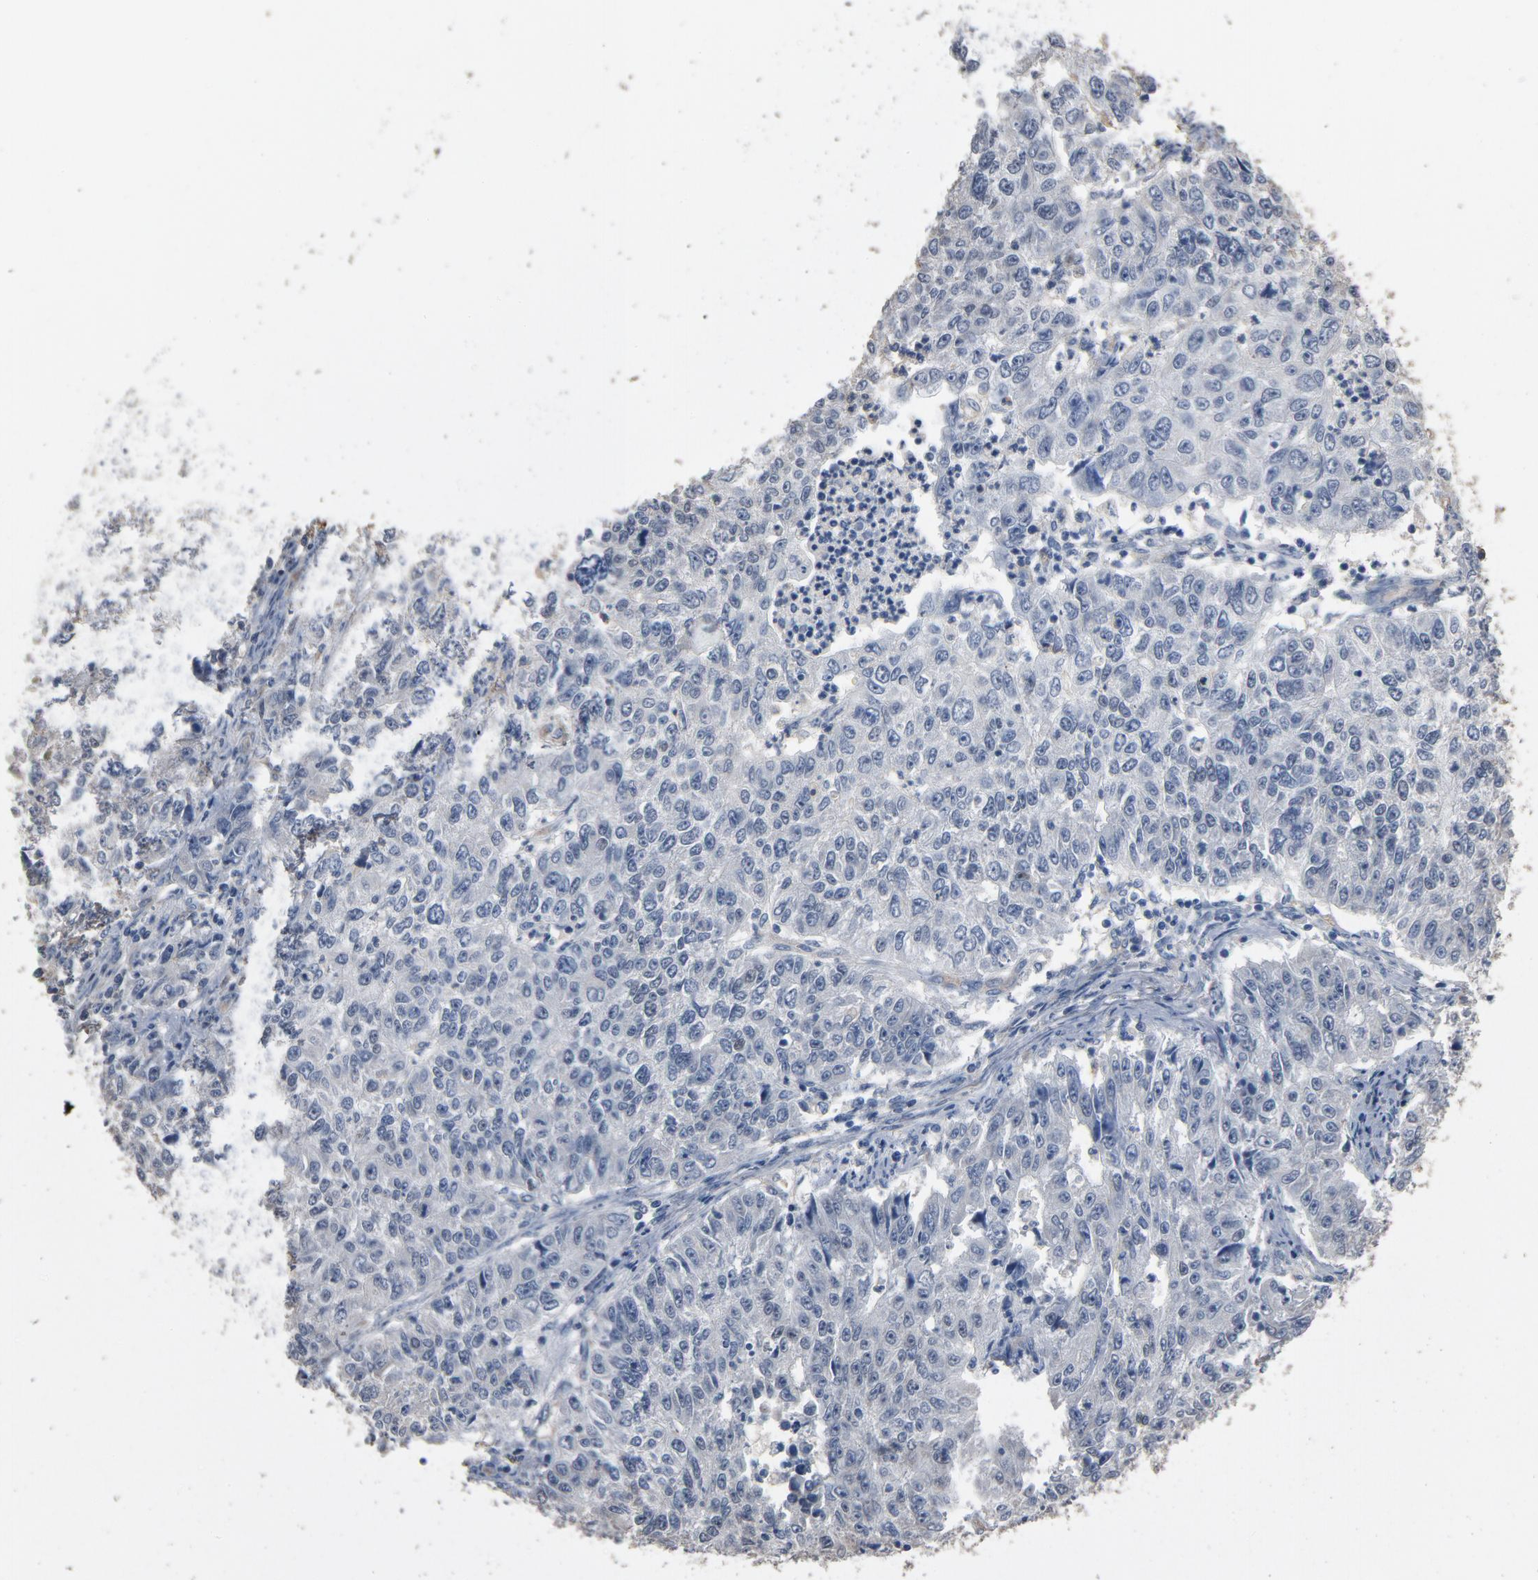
{"staining": {"intensity": "negative", "quantity": "none", "location": "none"}, "tissue": "endometrial cancer", "cell_type": "Tumor cells", "image_type": "cancer", "snomed": [{"axis": "morphology", "description": "Adenocarcinoma, NOS"}, {"axis": "topography", "description": "Endometrium"}], "caption": "Protein analysis of endometrial adenocarcinoma exhibits no significant positivity in tumor cells.", "gene": "SOX6", "patient": {"sex": "female", "age": 42}}